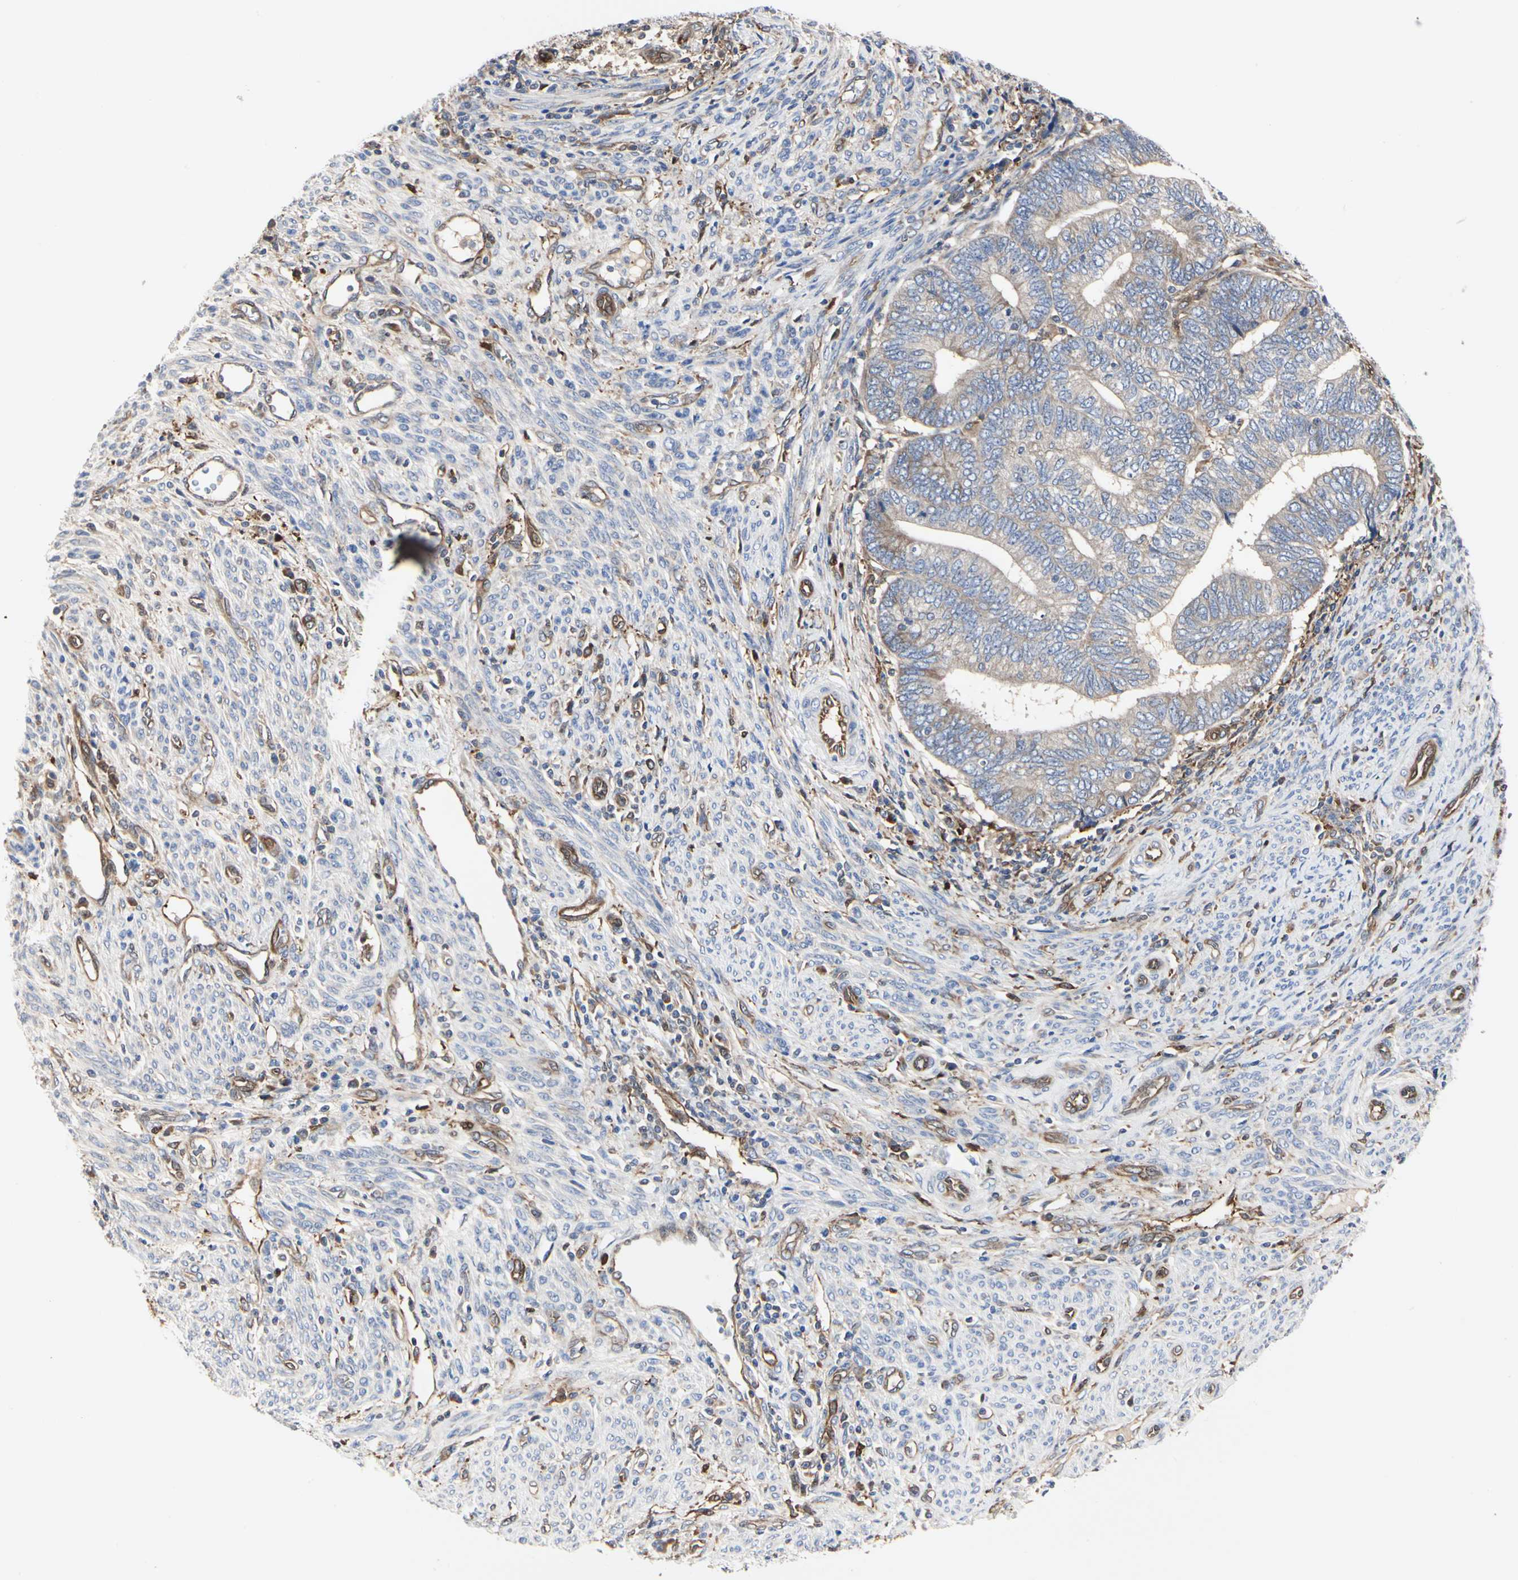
{"staining": {"intensity": "weak", "quantity": ">75%", "location": "cytoplasmic/membranous"}, "tissue": "endometrial cancer", "cell_type": "Tumor cells", "image_type": "cancer", "snomed": [{"axis": "morphology", "description": "Adenocarcinoma, NOS"}, {"axis": "topography", "description": "Uterus"}, {"axis": "topography", "description": "Endometrium"}], "caption": "DAB (3,3'-diaminobenzidine) immunohistochemical staining of human endometrial adenocarcinoma demonstrates weak cytoplasmic/membranous protein expression in approximately >75% of tumor cells. (brown staining indicates protein expression, while blue staining denotes nuclei).", "gene": "C3orf52", "patient": {"sex": "female", "age": 70}}